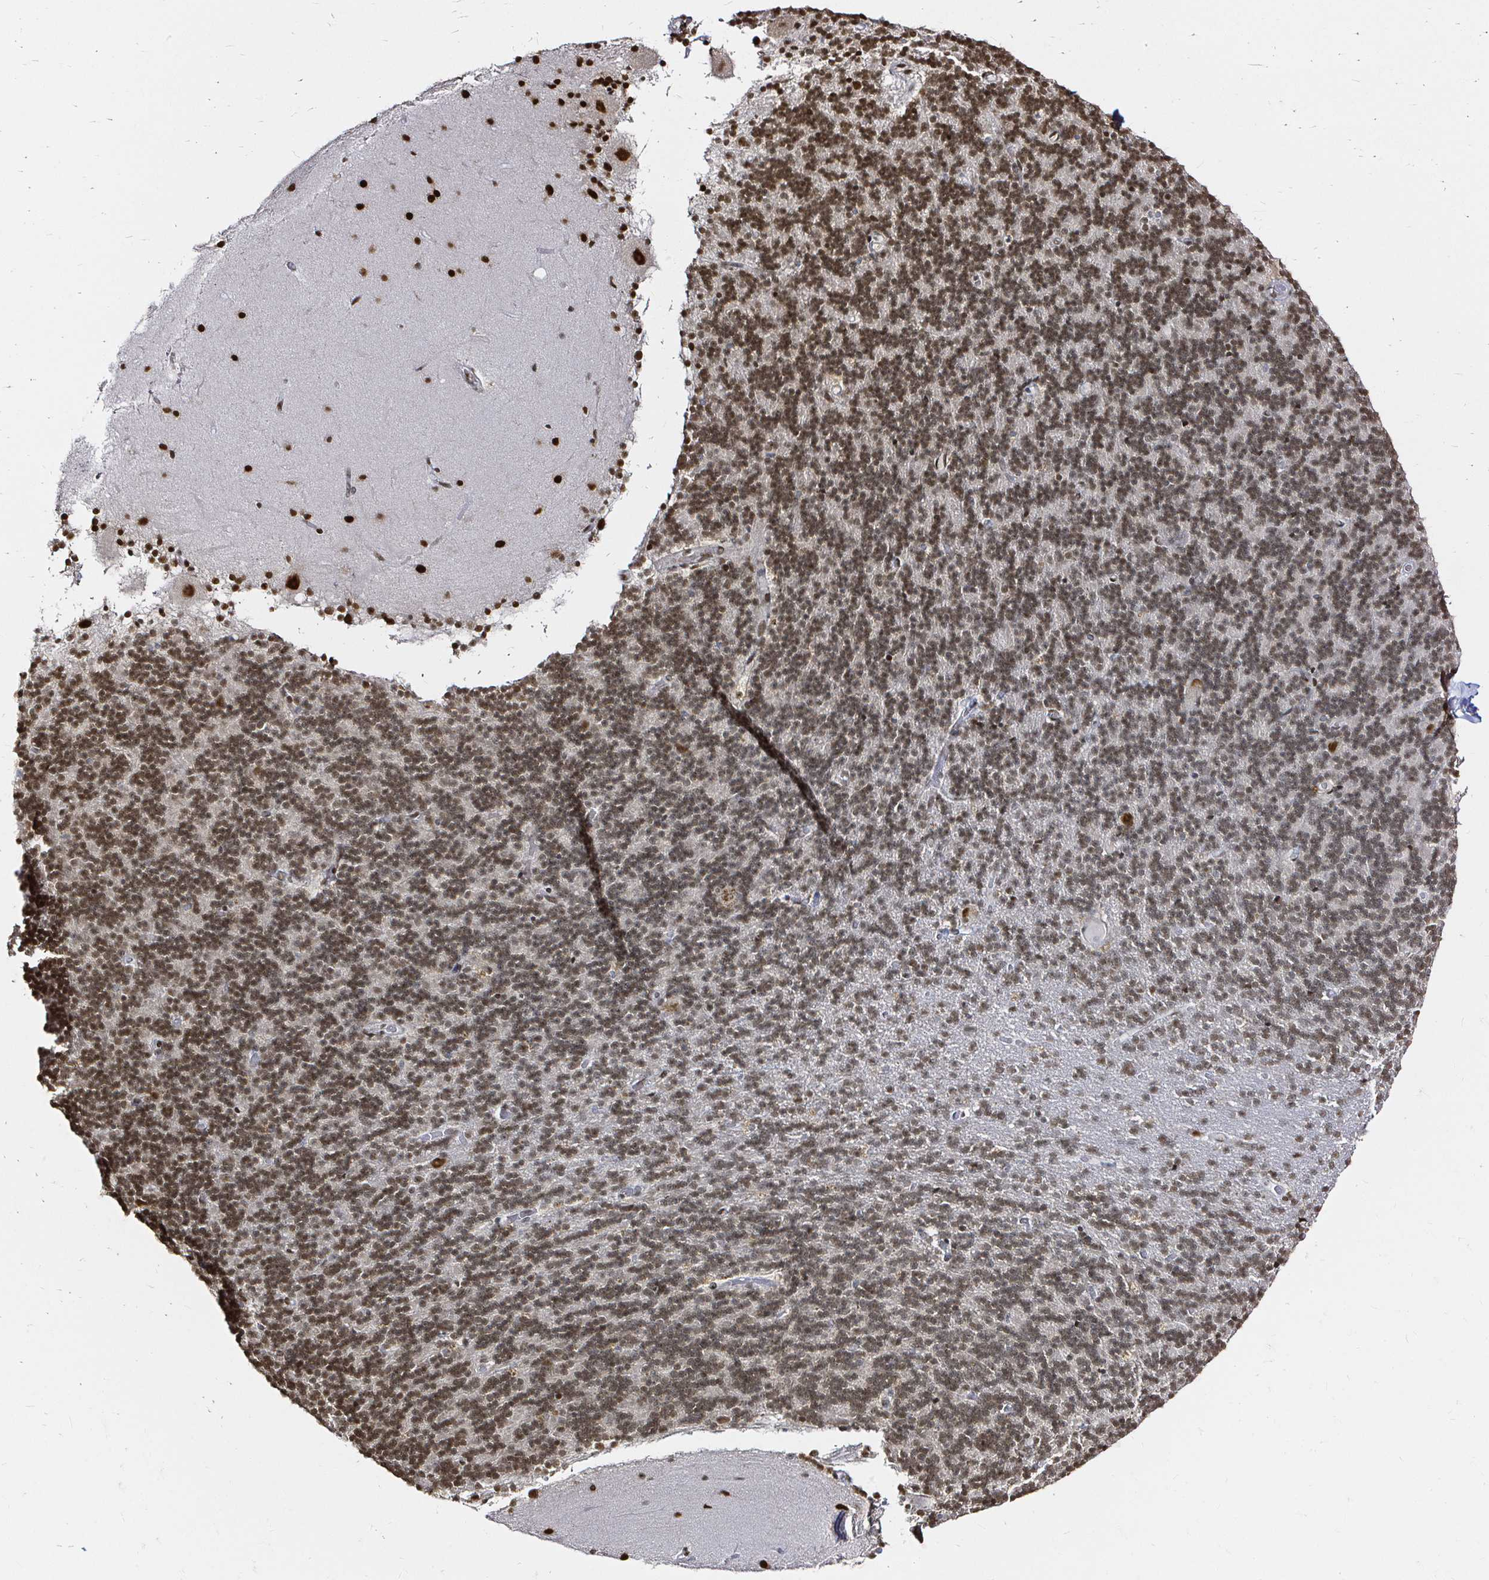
{"staining": {"intensity": "moderate", "quantity": ">75%", "location": "nuclear"}, "tissue": "cerebellum", "cell_type": "Cells in granular layer", "image_type": "normal", "snomed": [{"axis": "morphology", "description": "Normal tissue, NOS"}, {"axis": "topography", "description": "Cerebellum"}], "caption": "Immunohistochemical staining of benign cerebellum shows medium levels of moderate nuclear positivity in approximately >75% of cells in granular layer. The protein of interest is stained brown, and the nuclei are stained in blue (DAB (3,3'-diaminobenzidine) IHC with brightfield microscopy, high magnification).", "gene": "SNRPC", "patient": {"sex": "female", "age": 54}}